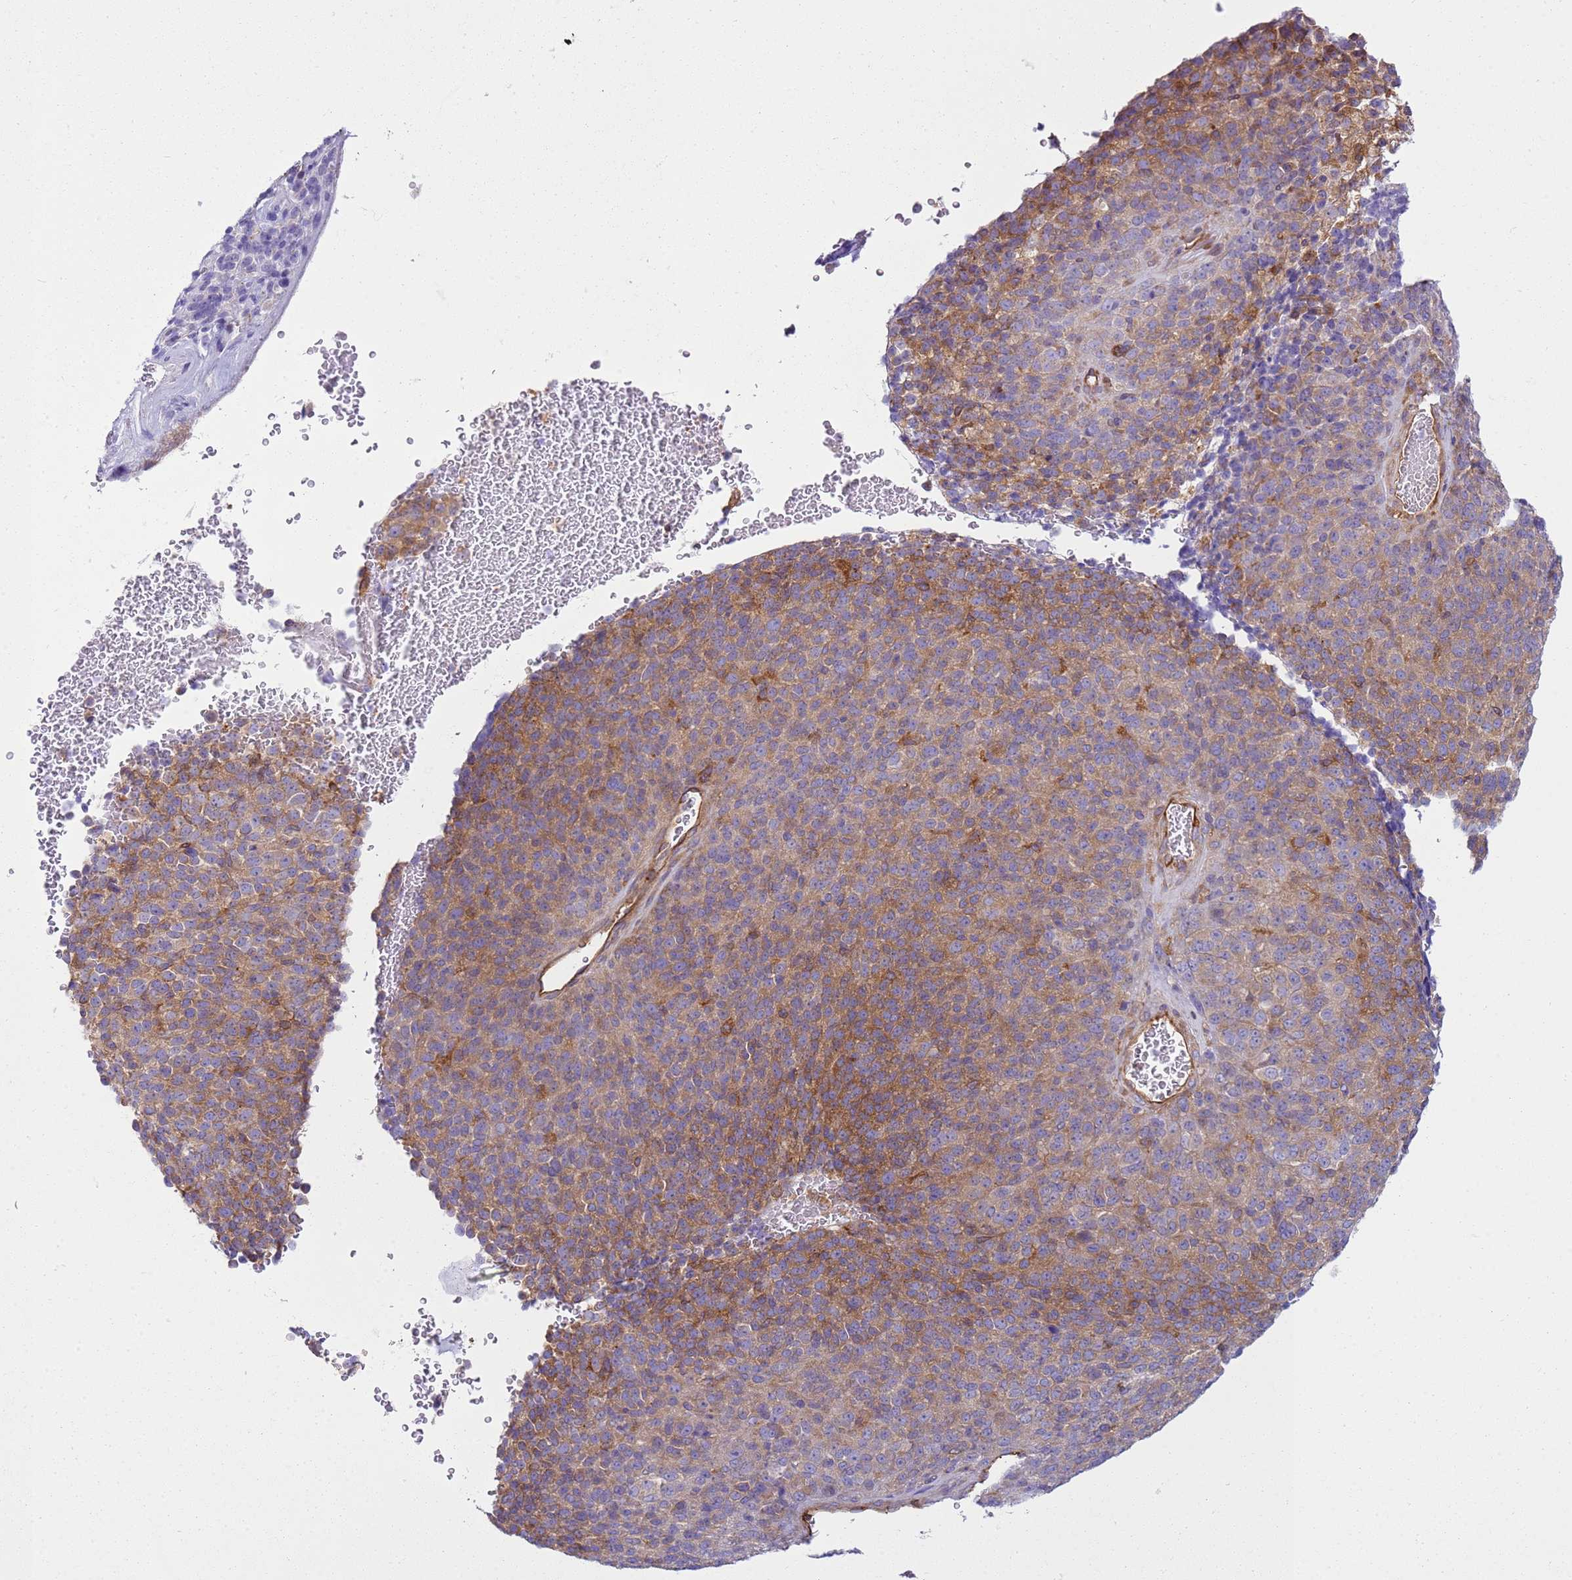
{"staining": {"intensity": "weak", "quantity": ">75%", "location": "cytoplasmic/membranous"}, "tissue": "melanoma", "cell_type": "Tumor cells", "image_type": "cancer", "snomed": [{"axis": "morphology", "description": "Malignant melanoma, Metastatic site"}, {"axis": "topography", "description": "Brain"}], "caption": "This is an image of IHC staining of melanoma, which shows weak staining in the cytoplasmic/membranous of tumor cells.", "gene": "SNX21", "patient": {"sex": "female", "age": 56}}